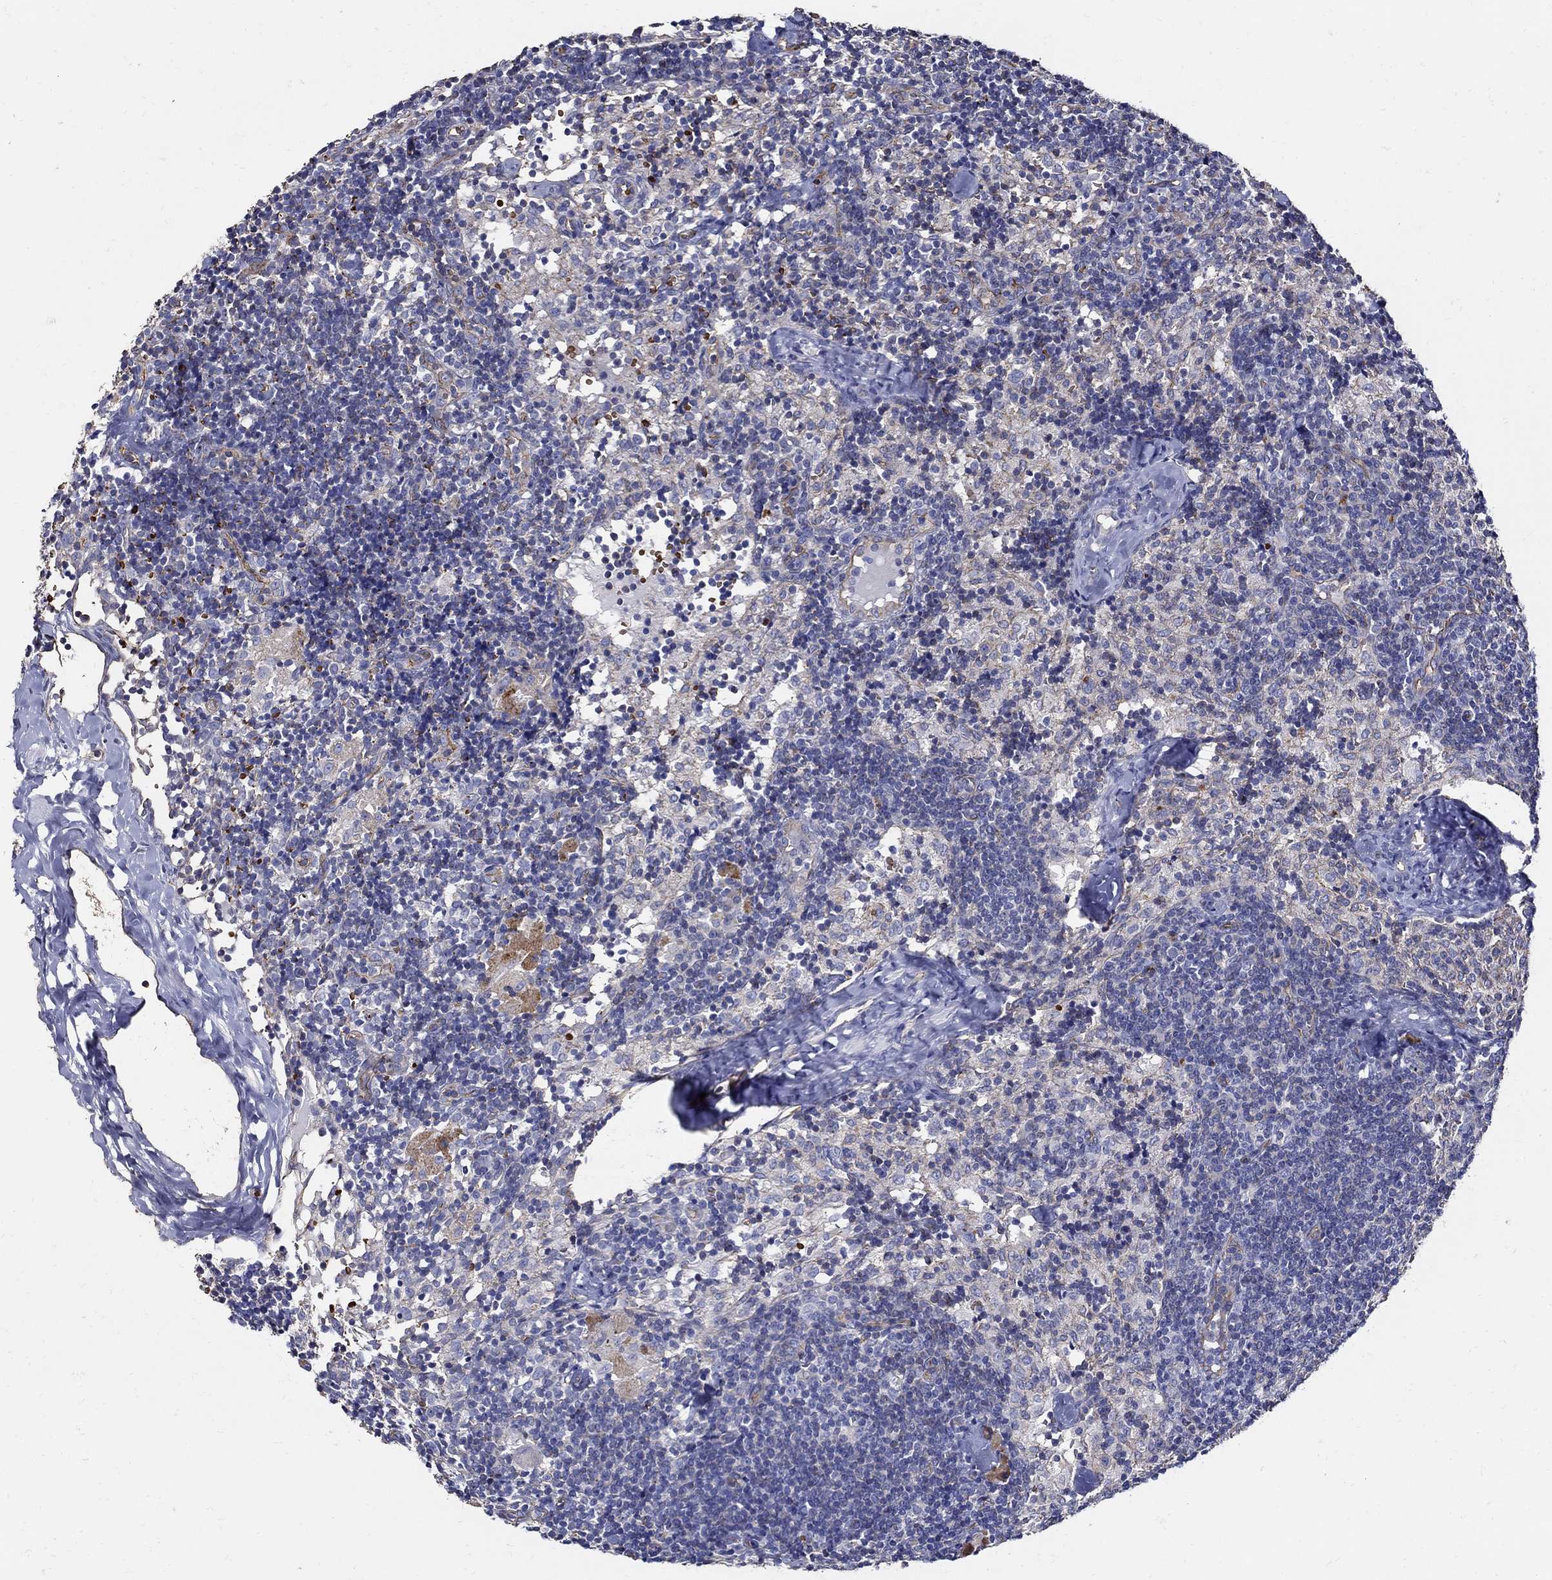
{"staining": {"intensity": "negative", "quantity": "none", "location": "none"}, "tissue": "lymph node", "cell_type": "Non-germinal center cells", "image_type": "normal", "snomed": [{"axis": "morphology", "description": "Normal tissue, NOS"}, {"axis": "topography", "description": "Lymph node"}], "caption": "High power microscopy micrograph of an immunohistochemistry photomicrograph of normal lymph node, revealing no significant positivity in non-germinal center cells. Brightfield microscopy of immunohistochemistry (IHC) stained with DAB (brown) and hematoxylin (blue), captured at high magnification.", "gene": "APBB3", "patient": {"sex": "female", "age": 52}}